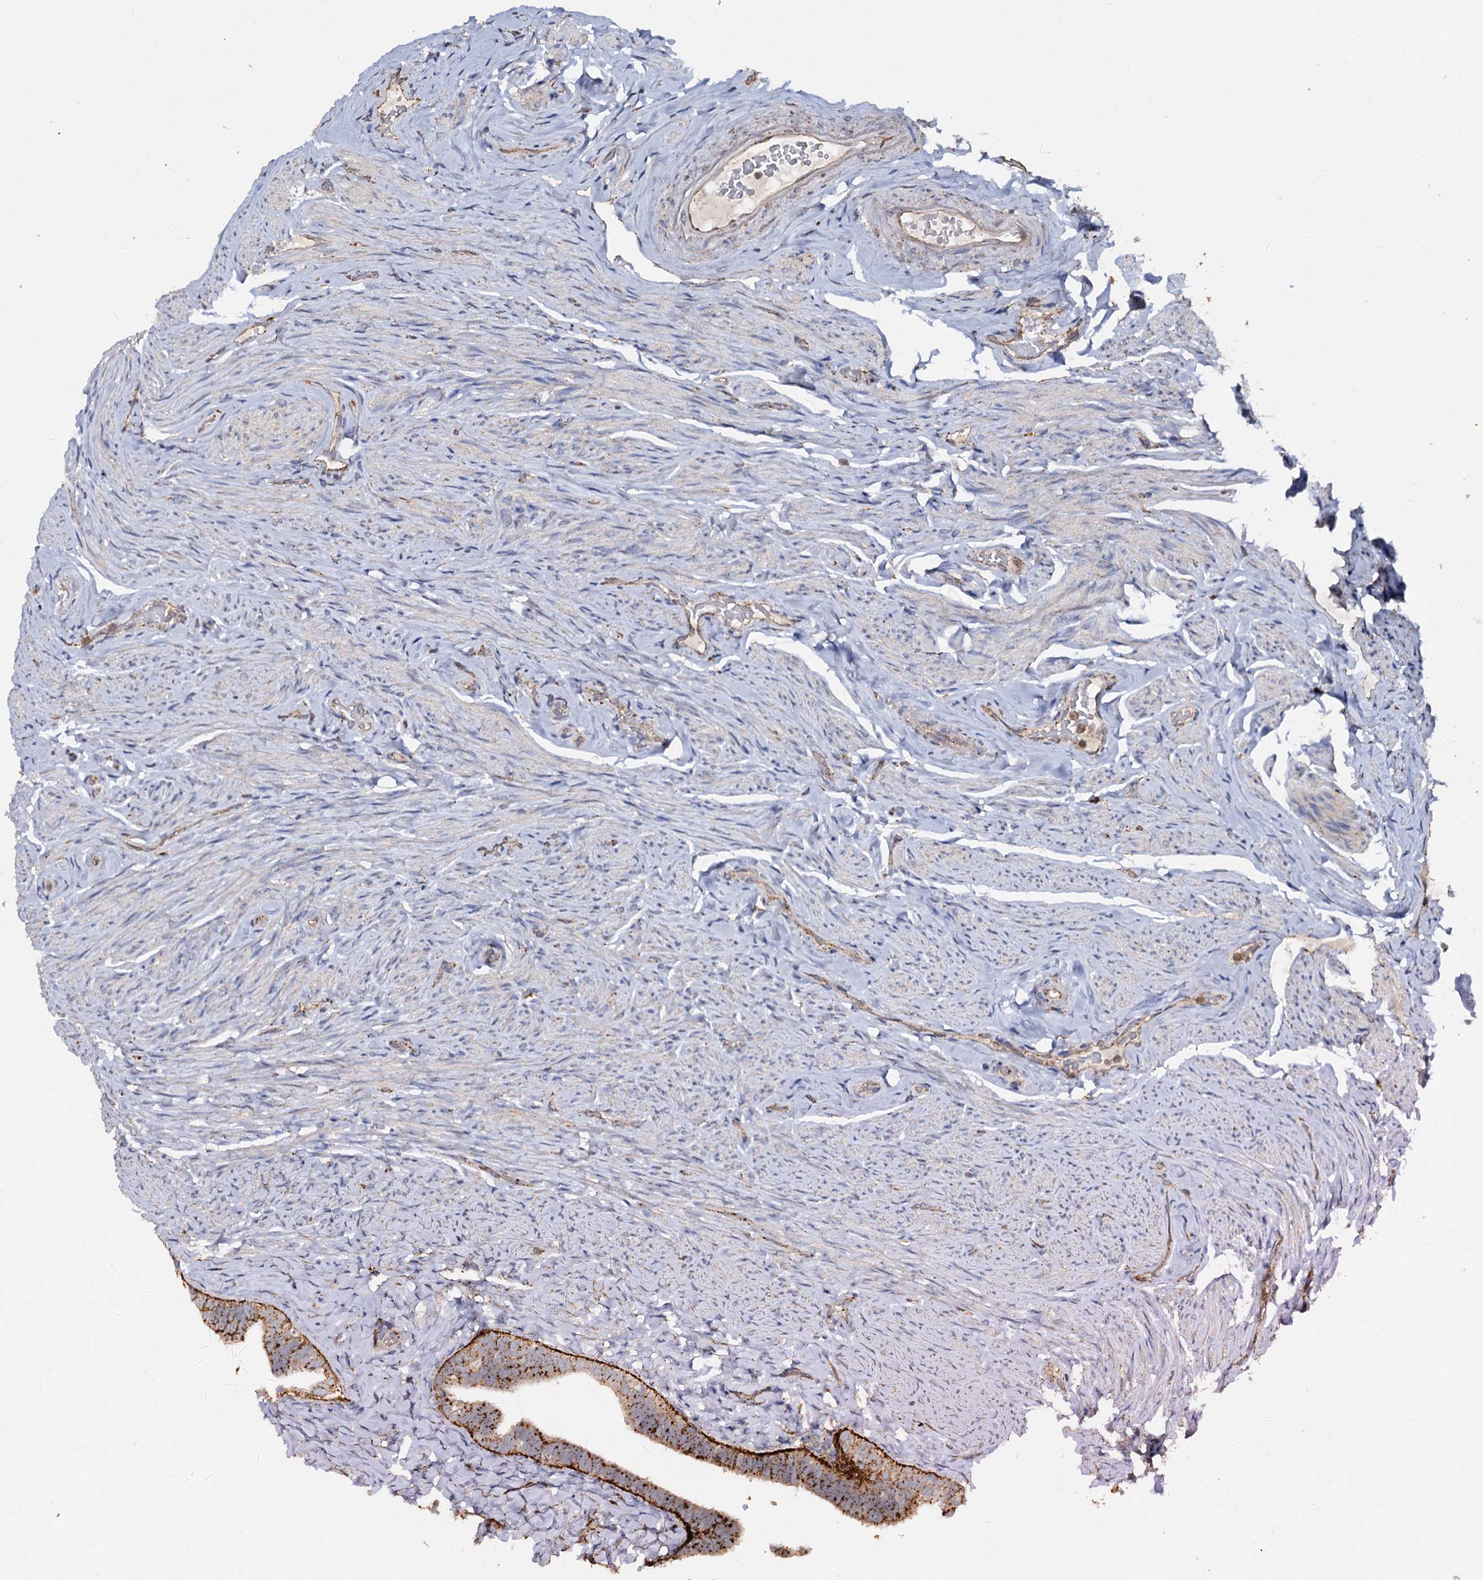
{"staining": {"intensity": "strong", "quantity": ">75%", "location": "cytoplasmic/membranous"}, "tissue": "fallopian tube", "cell_type": "Glandular cells", "image_type": "normal", "snomed": [{"axis": "morphology", "description": "Normal tissue, NOS"}, {"axis": "topography", "description": "Fallopian tube"}], "caption": "The histopathology image demonstrates immunohistochemical staining of normal fallopian tube. There is strong cytoplasmic/membranous positivity is seen in approximately >75% of glandular cells.", "gene": "GBA1", "patient": {"sex": "female", "age": 39}}